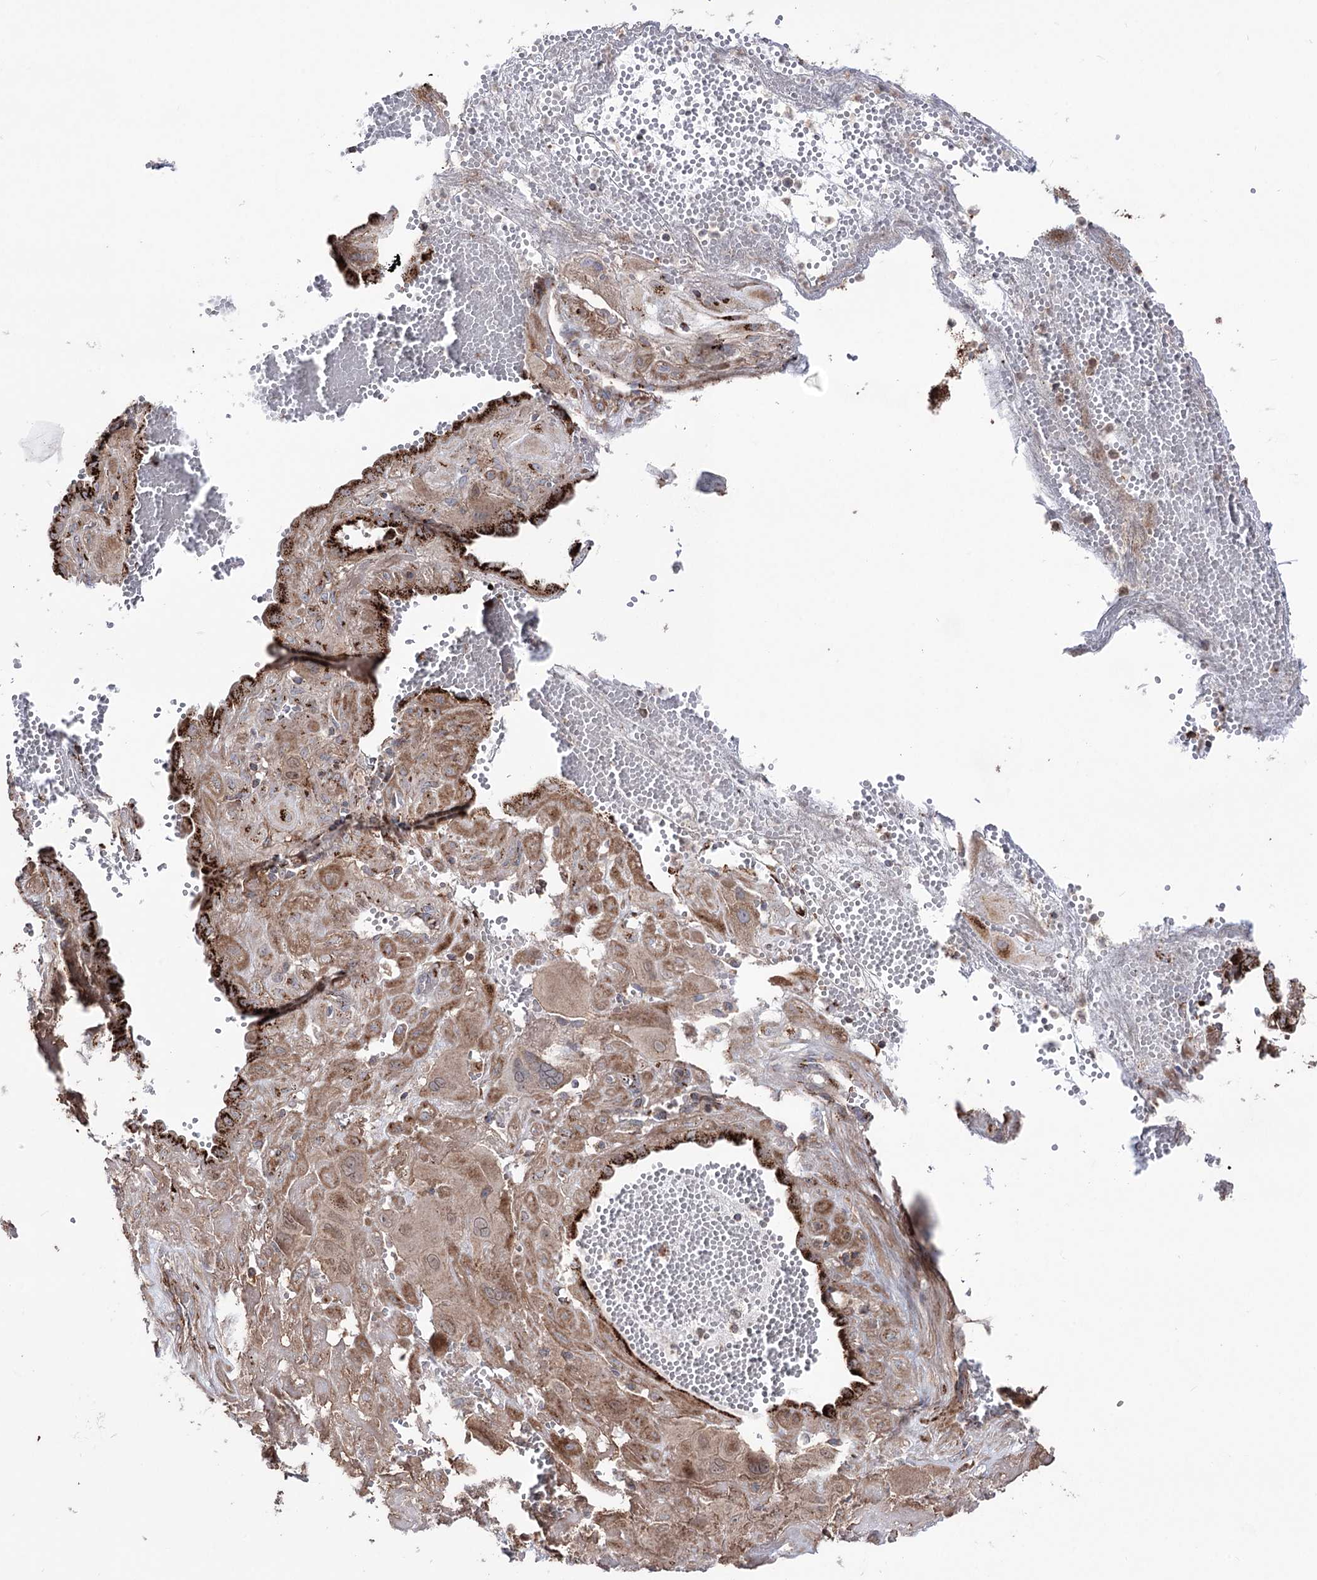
{"staining": {"intensity": "strong", "quantity": ">75%", "location": "cytoplasmic/membranous"}, "tissue": "cervical cancer", "cell_type": "Tumor cells", "image_type": "cancer", "snomed": [{"axis": "morphology", "description": "Squamous cell carcinoma, NOS"}, {"axis": "topography", "description": "Cervix"}], "caption": "Immunohistochemical staining of human cervical squamous cell carcinoma displays high levels of strong cytoplasmic/membranous protein expression in about >75% of tumor cells.", "gene": "ARHGAP20", "patient": {"sex": "female", "age": 34}}